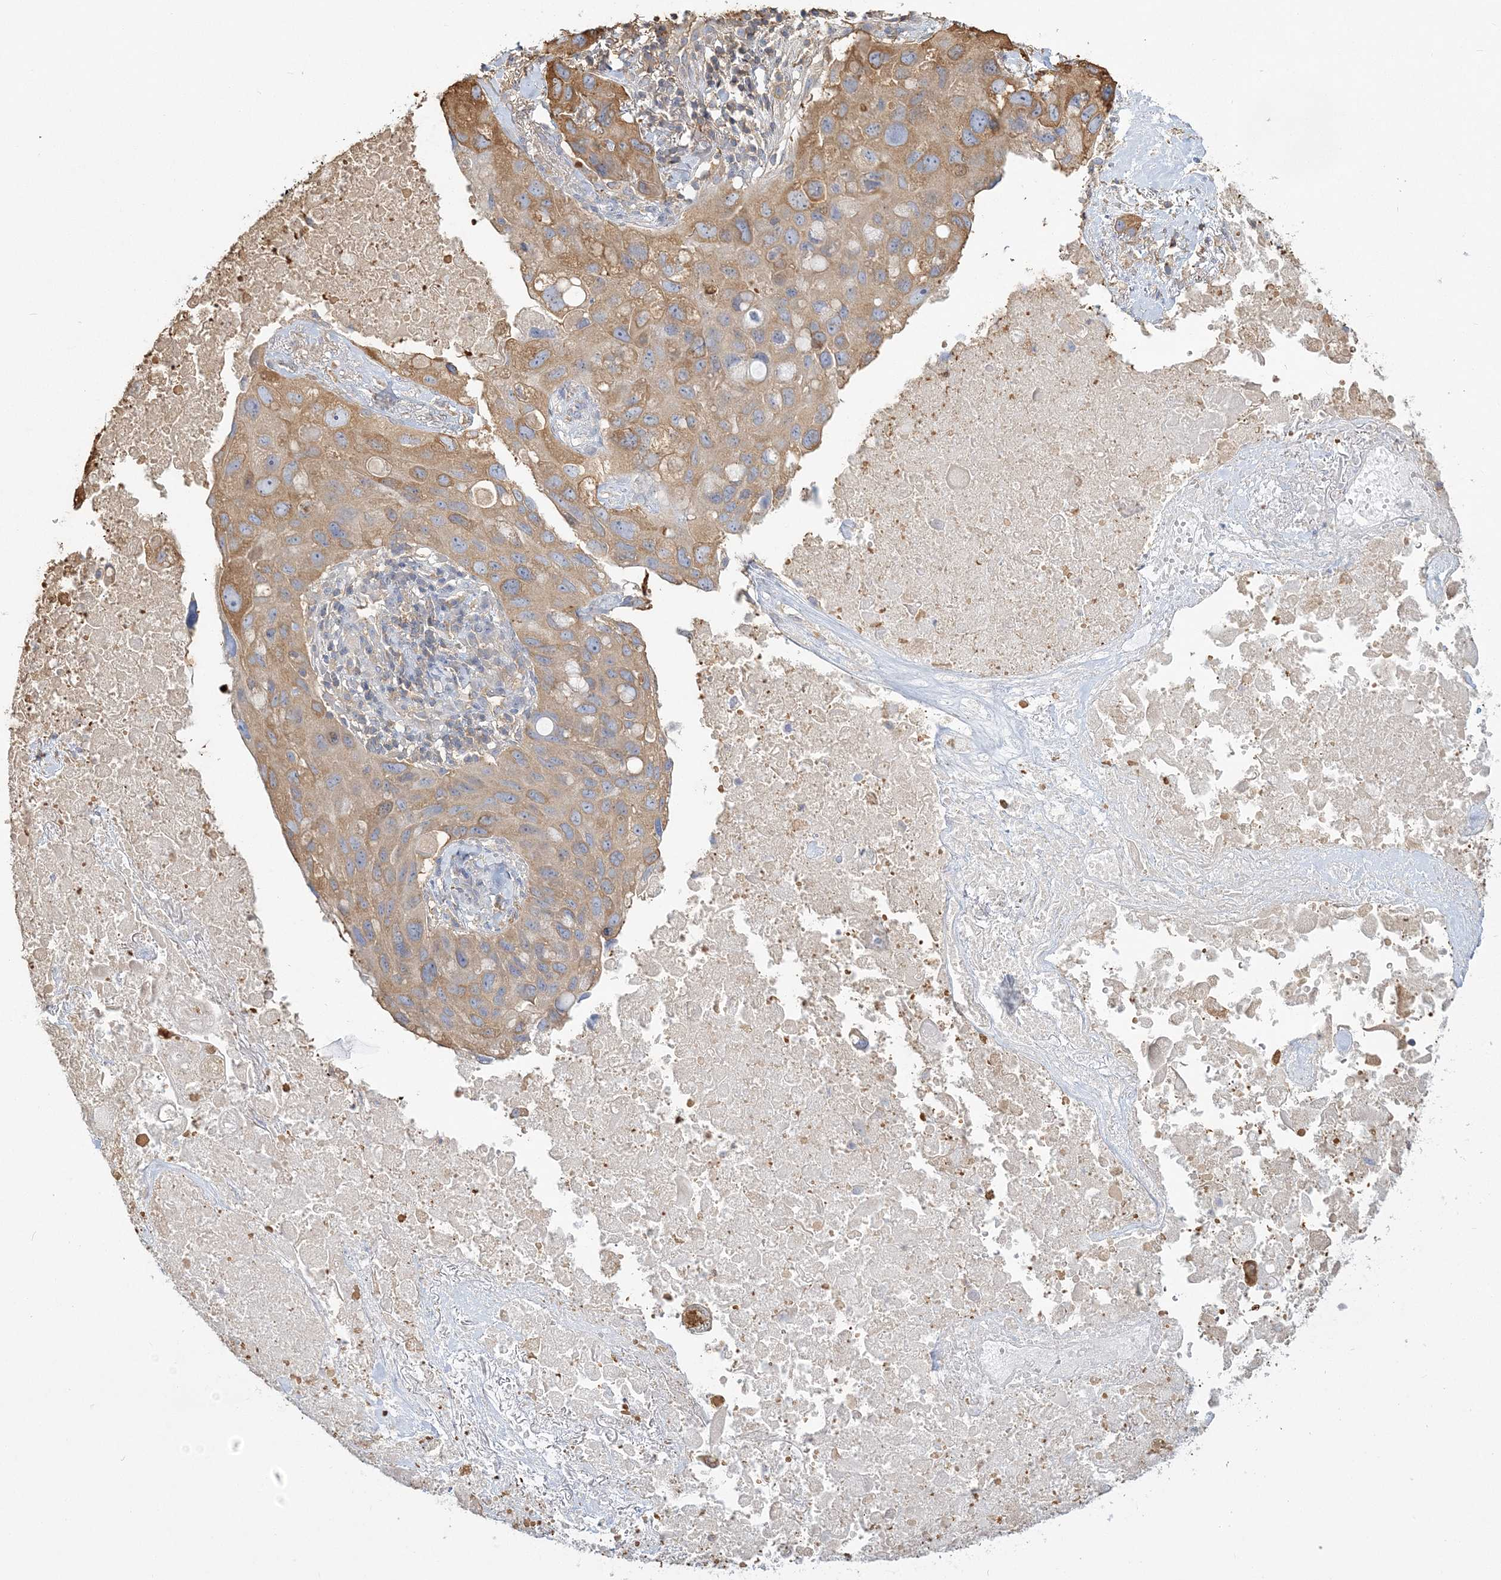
{"staining": {"intensity": "moderate", "quantity": ">75%", "location": "cytoplasmic/membranous"}, "tissue": "lung cancer", "cell_type": "Tumor cells", "image_type": "cancer", "snomed": [{"axis": "morphology", "description": "Squamous cell carcinoma, NOS"}, {"axis": "topography", "description": "Lung"}], "caption": "Protein expression analysis of human squamous cell carcinoma (lung) reveals moderate cytoplasmic/membranous staining in about >75% of tumor cells.", "gene": "ANKS1A", "patient": {"sex": "female", "age": 73}}